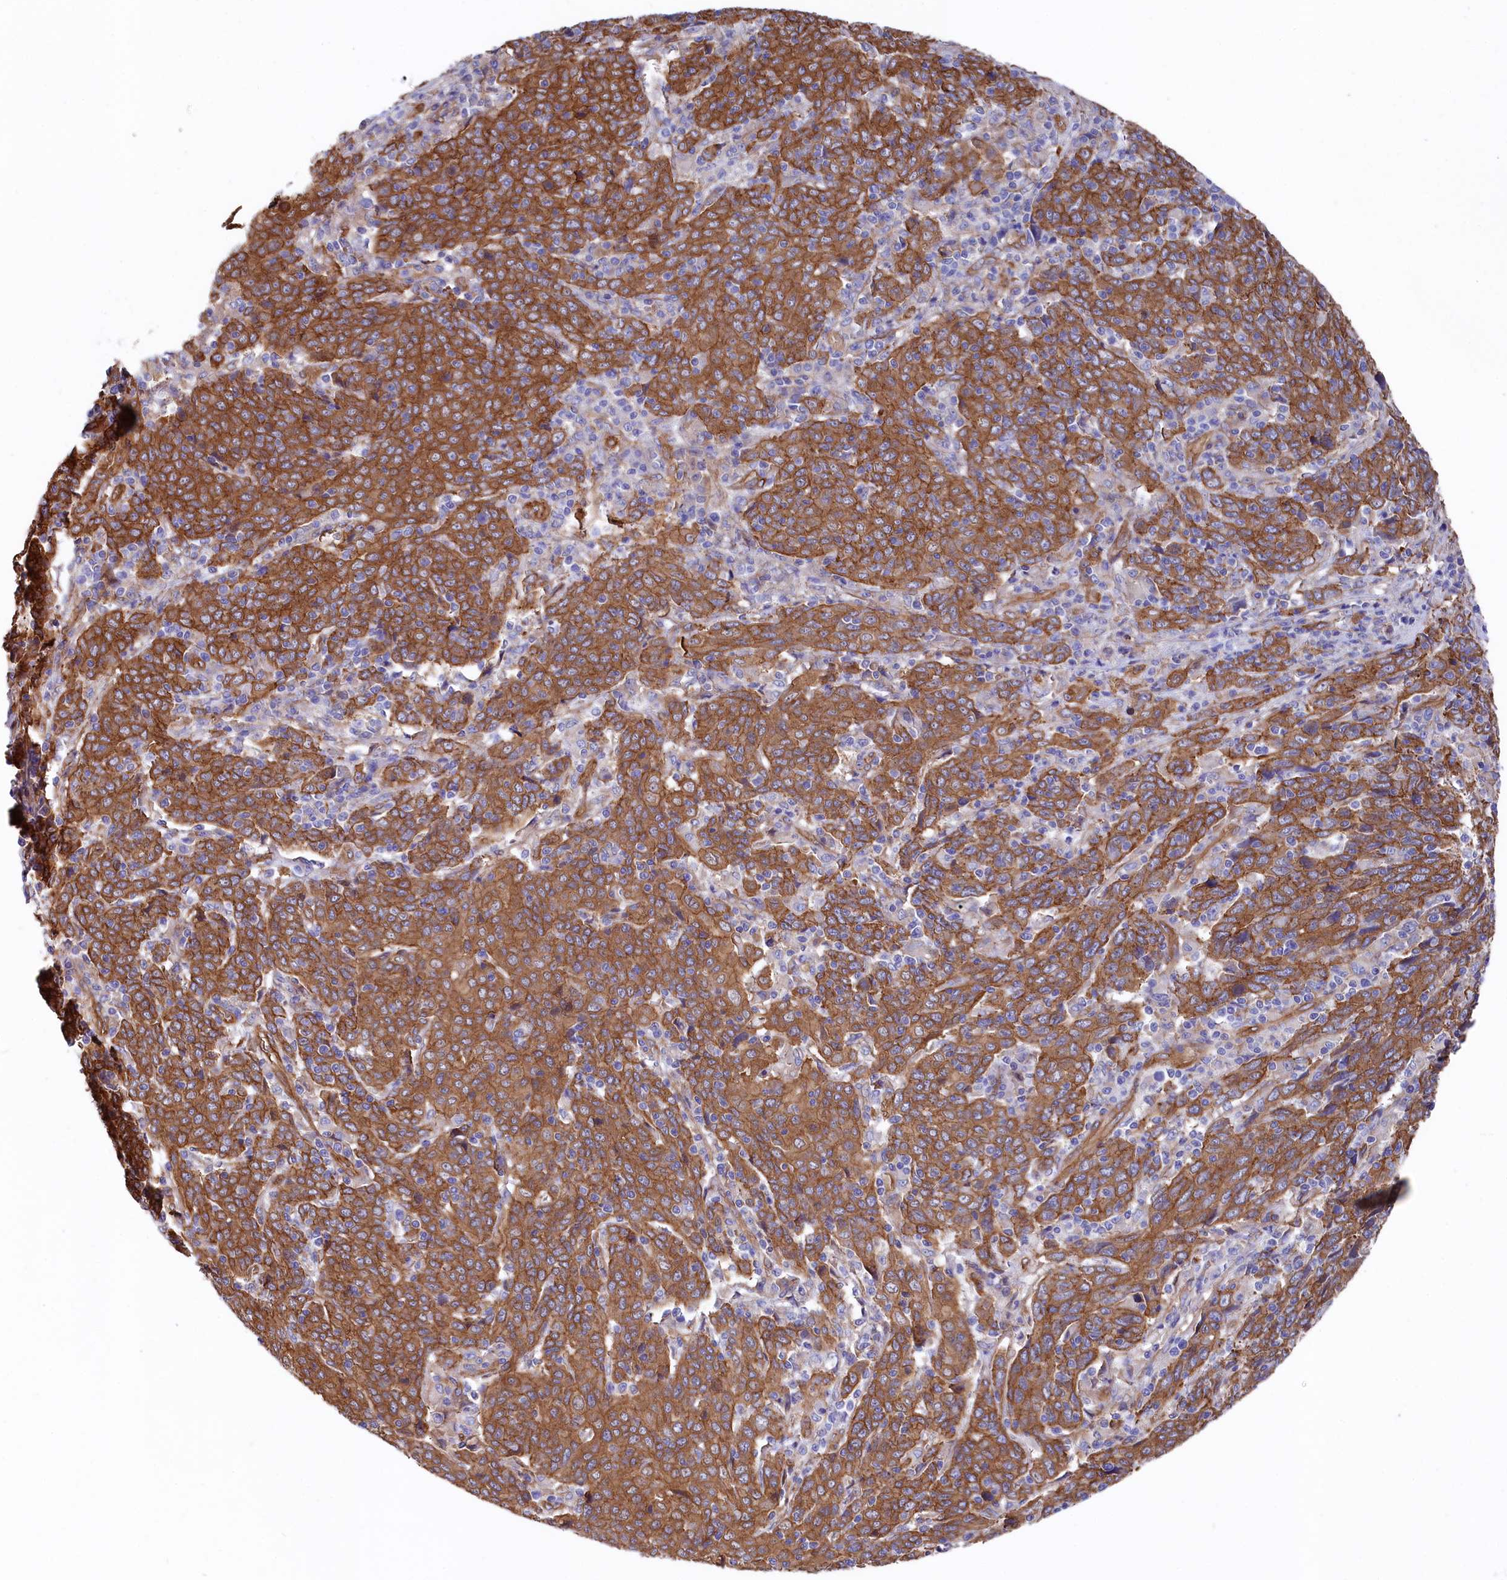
{"staining": {"intensity": "strong", "quantity": ">75%", "location": "cytoplasmic/membranous"}, "tissue": "cervical cancer", "cell_type": "Tumor cells", "image_type": "cancer", "snomed": [{"axis": "morphology", "description": "Squamous cell carcinoma, NOS"}, {"axis": "topography", "description": "Cervix"}], "caption": "IHC of human cervical cancer displays high levels of strong cytoplasmic/membranous positivity in about >75% of tumor cells.", "gene": "TNKS1BP1", "patient": {"sex": "female", "age": 67}}